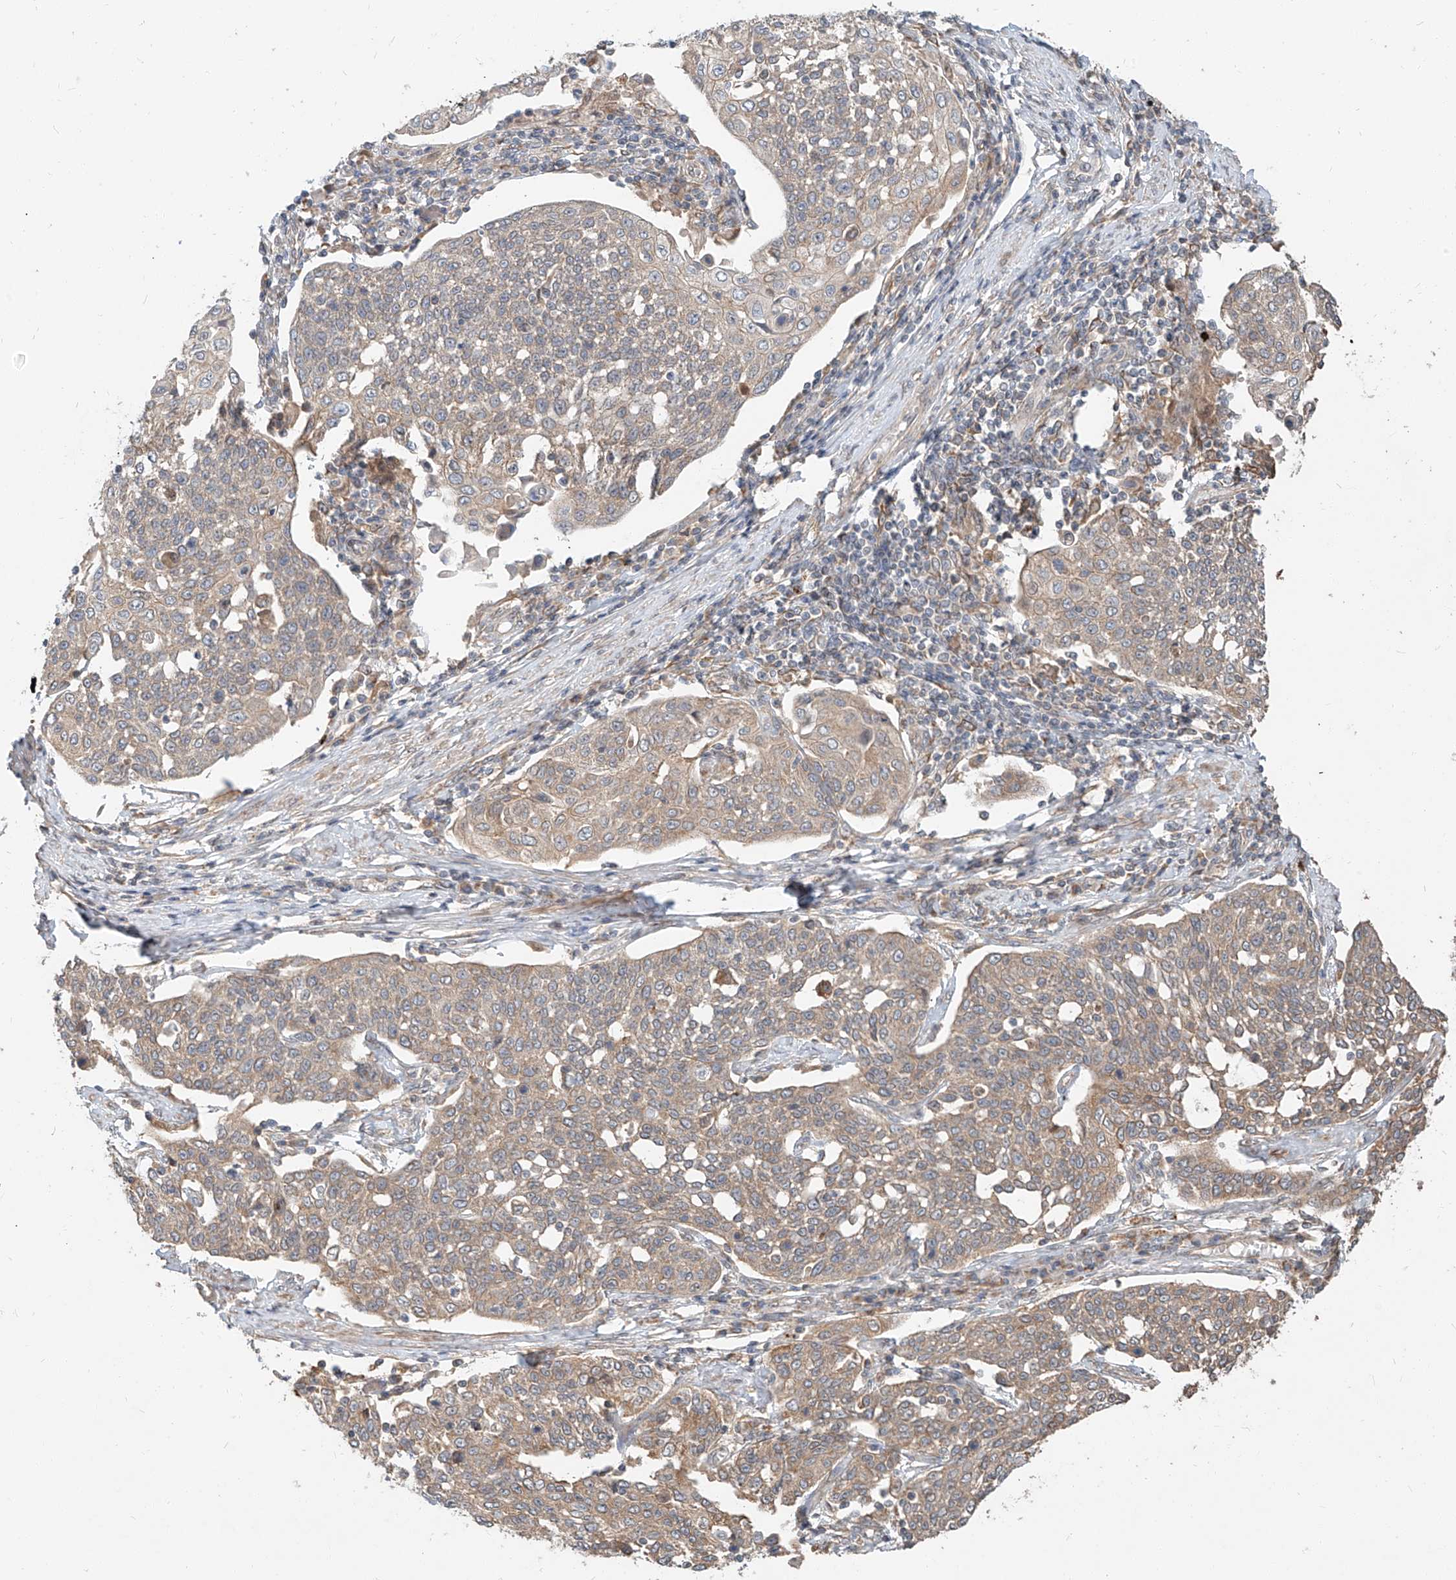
{"staining": {"intensity": "weak", "quantity": "25%-75%", "location": "cytoplasmic/membranous"}, "tissue": "cervical cancer", "cell_type": "Tumor cells", "image_type": "cancer", "snomed": [{"axis": "morphology", "description": "Squamous cell carcinoma, NOS"}, {"axis": "topography", "description": "Cervix"}], "caption": "Tumor cells exhibit low levels of weak cytoplasmic/membranous staining in about 25%-75% of cells in human cervical cancer.", "gene": "STX19", "patient": {"sex": "female", "age": 34}}